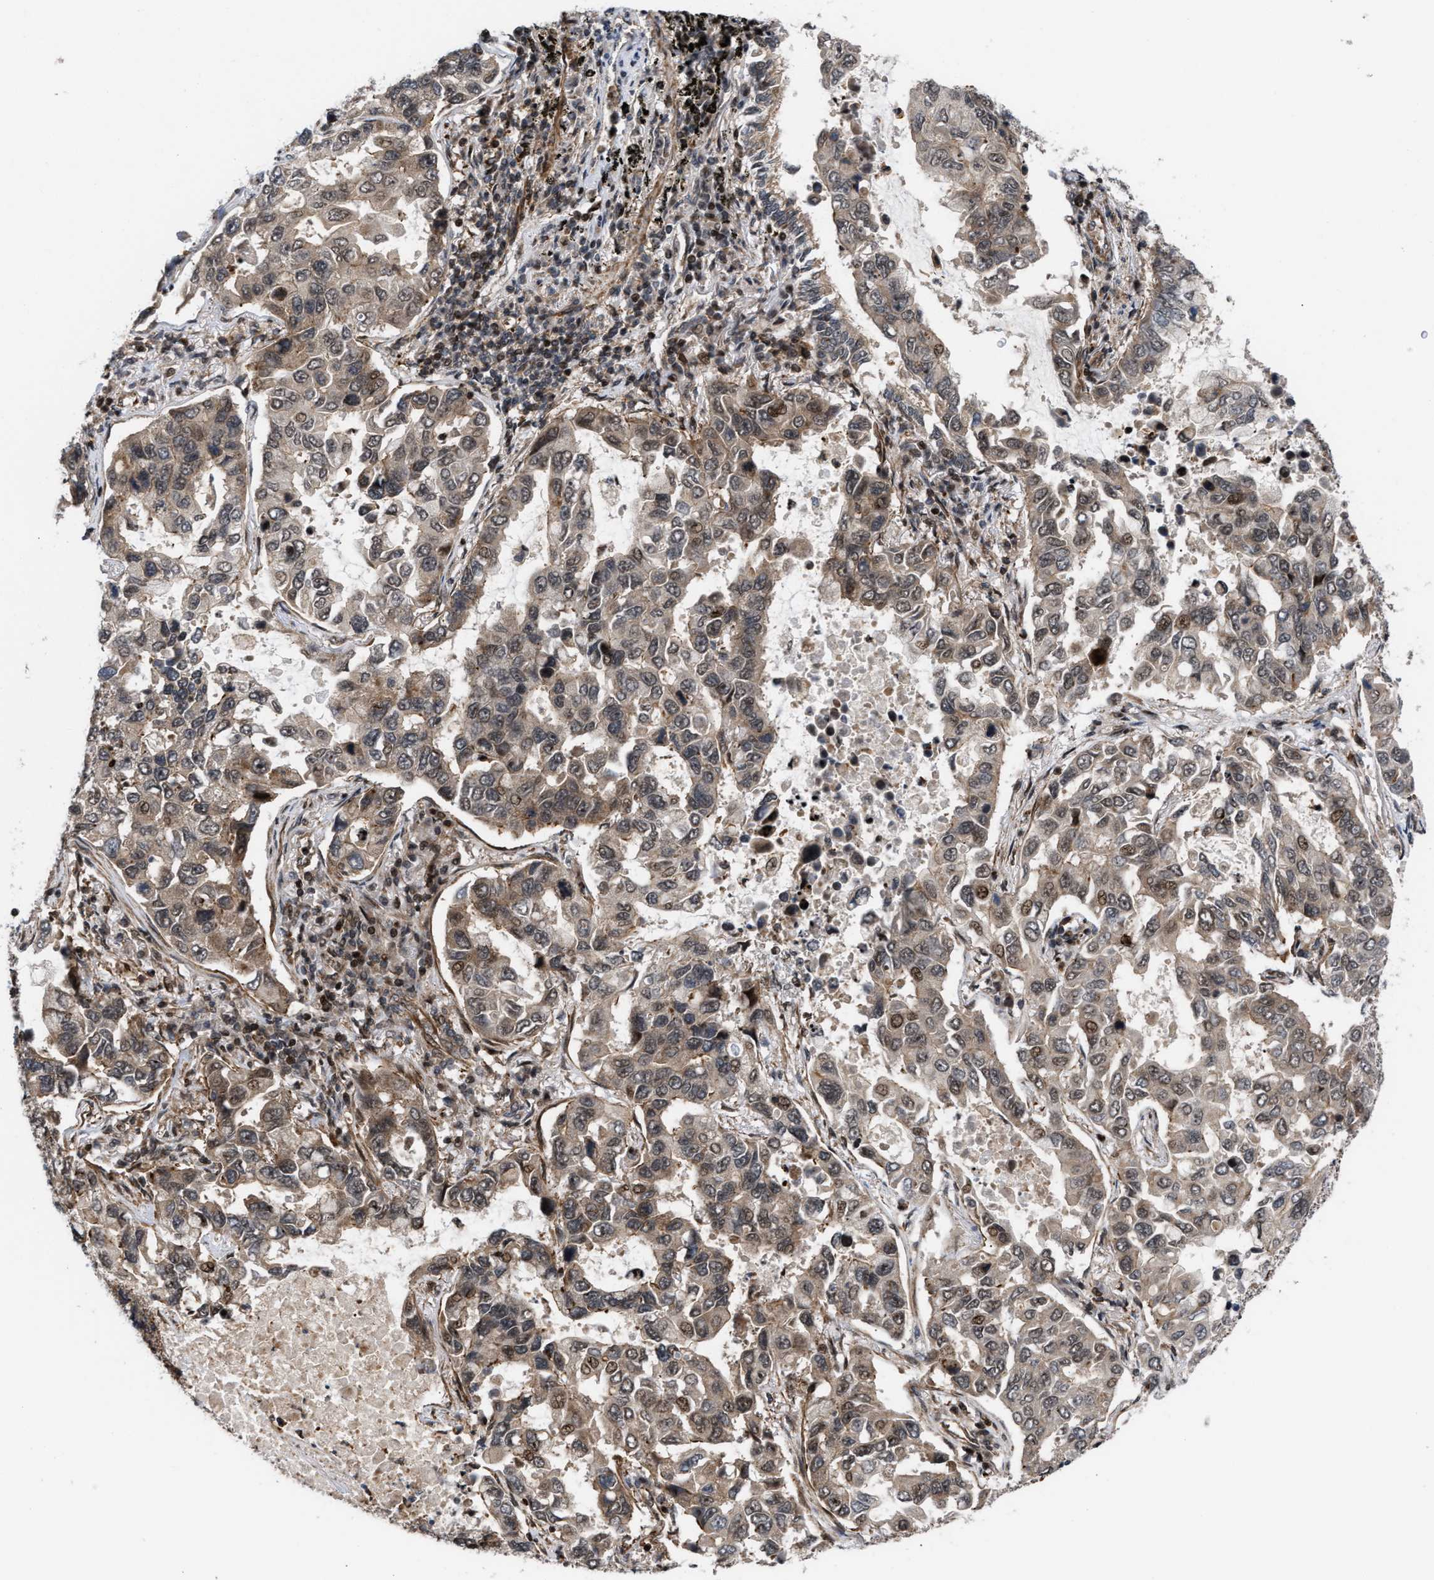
{"staining": {"intensity": "weak", "quantity": ">75%", "location": "cytoplasmic/membranous,nuclear"}, "tissue": "lung cancer", "cell_type": "Tumor cells", "image_type": "cancer", "snomed": [{"axis": "morphology", "description": "Adenocarcinoma, NOS"}, {"axis": "topography", "description": "Lung"}], "caption": "Weak cytoplasmic/membranous and nuclear protein expression is appreciated in about >75% of tumor cells in adenocarcinoma (lung). Nuclei are stained in blue.", "gene": "STAU2", "patient": {"sex": "male", "age": 64}}